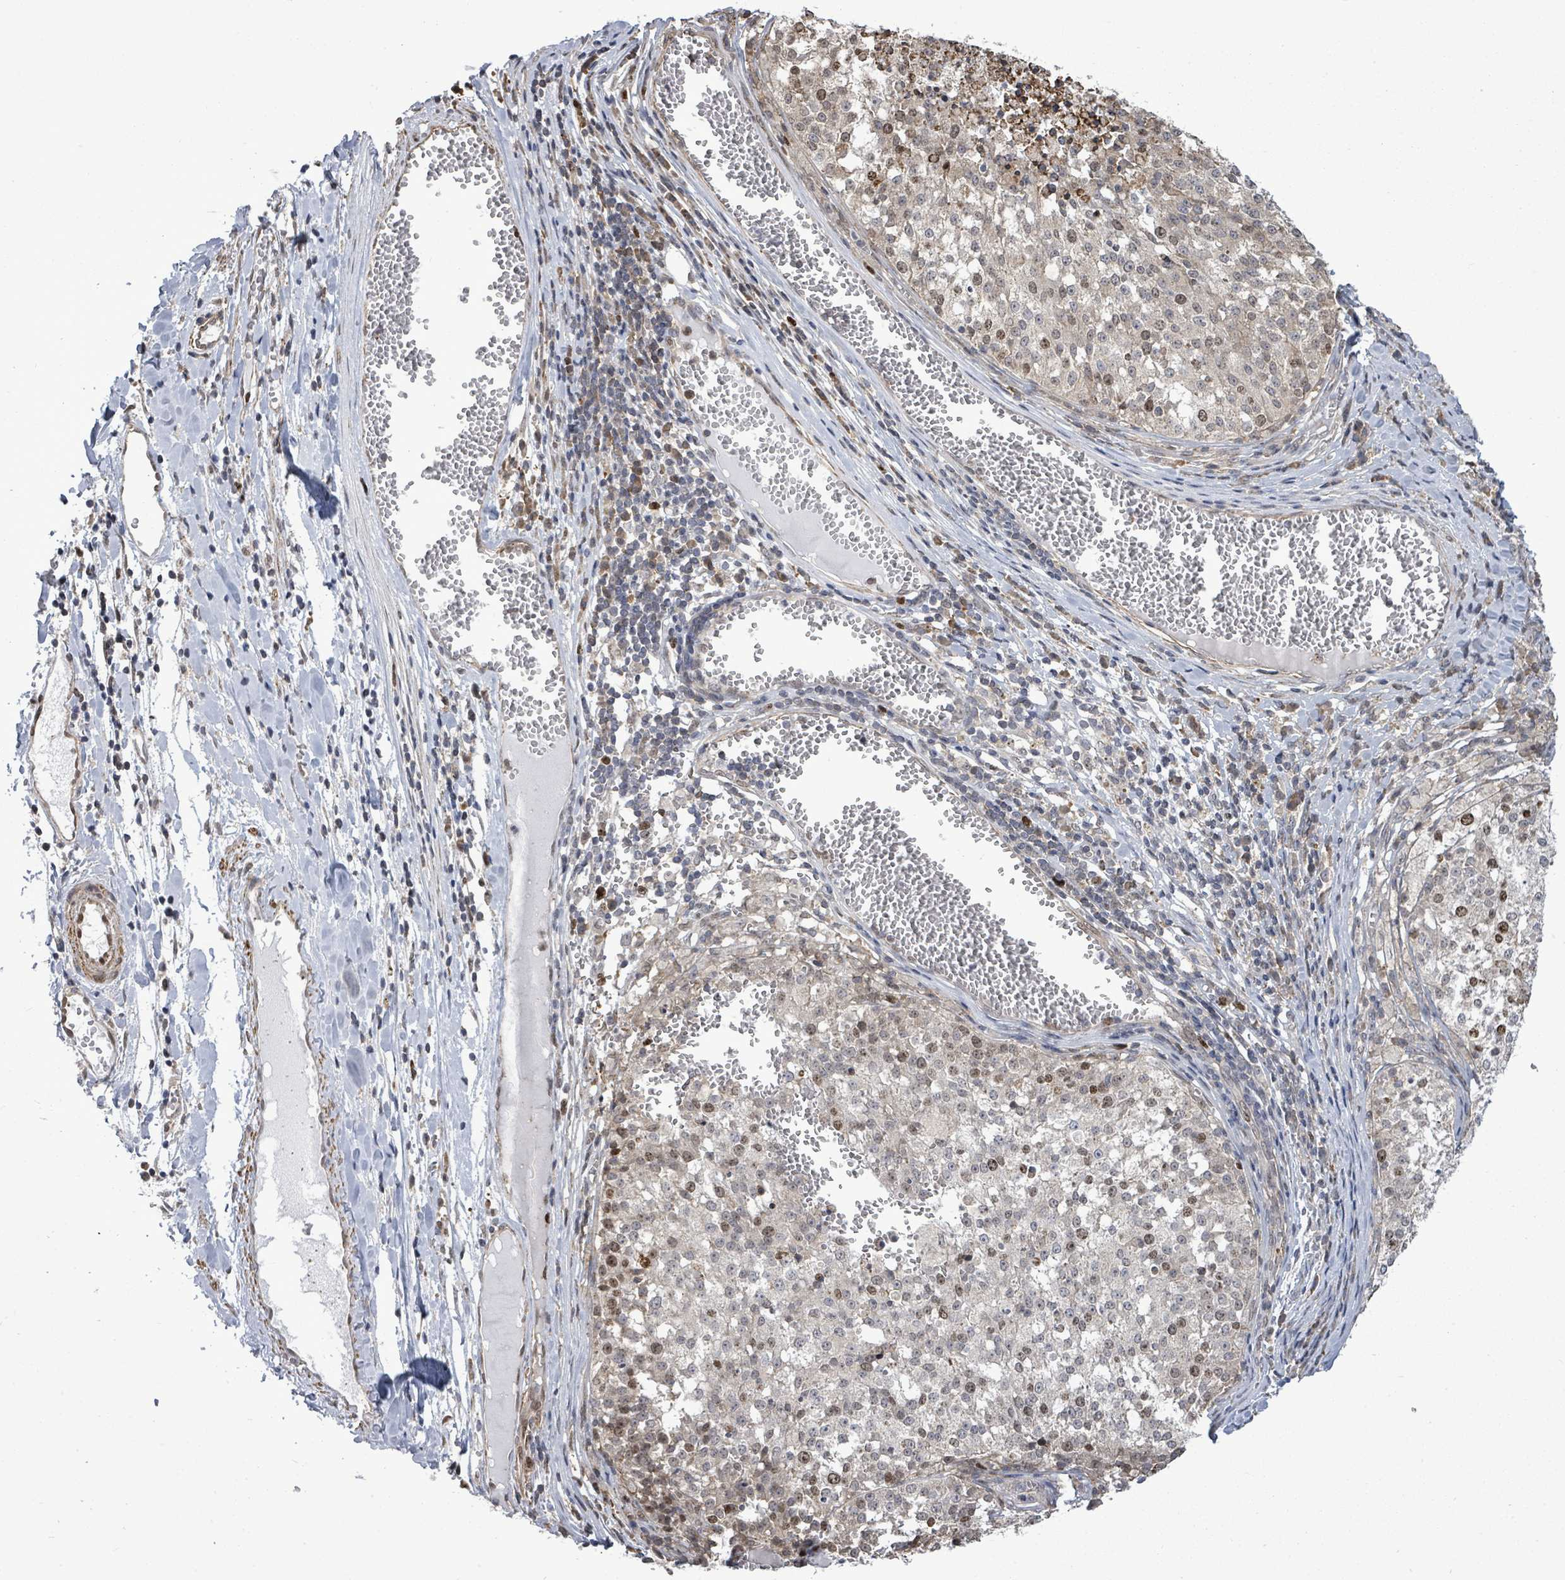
{"staining": {"intensity": "moderate", "quantity": "<25%", "location": "nuclear"}, "tissue": "melanoma", "cell_type": "Tumor cells", "image_type": "cancer", "snomed": [{"axis": "morphology", "description": "Malignant melanoma, NOS"}, {"axis": "topography", "description": "Skin"}], "caption": "Moderate nuclear protein positivity is identified in about <25% of tumor cells in melanoma.", "gene": "PAPSS1", "patient": {"sex": "female", "age": 64}}